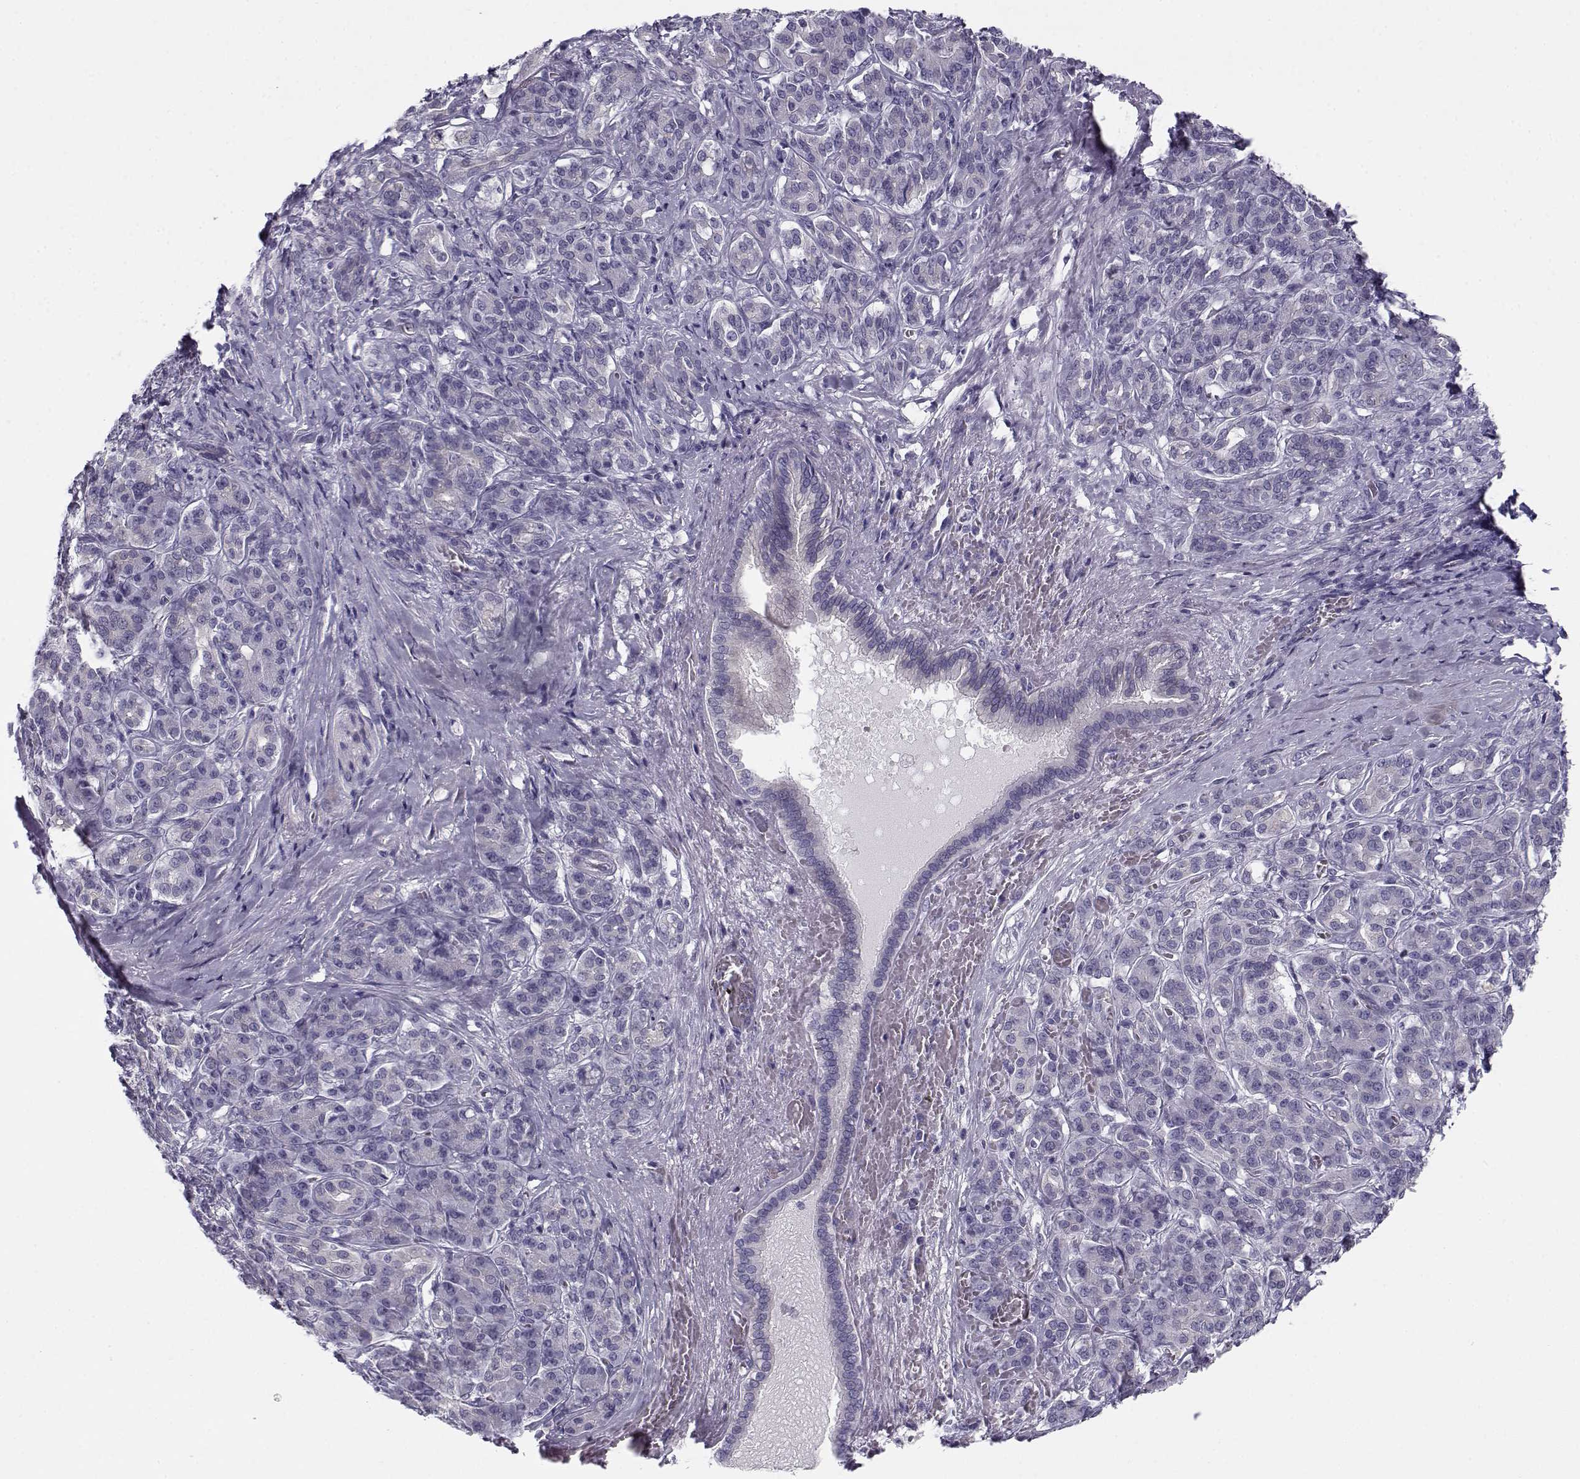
{"staining": {"intensity": "negative", "quantity": "none", "location": "none"}, "tissue": "pancreatic cancer", "cell_type": "Tumor cells", "image_type": "cancer", "snomed": [{"axis": "morphology", "description": "Normal tissue, NOS"}, {"axis": "morphology", "description": "Inflammation, NOS"}, {"axis": "morphology", "description": "Adenocarcinoma, NOS"}, {"axis": "topography", "description": "Pancreas"}], "caption": "Pancreatic adenocarcinoma was stained to show a protein in brown. There is no significant positivity in tumor cells.", "gene": "CREB3L3", "patient": {"sex": "male", "age": 57}}